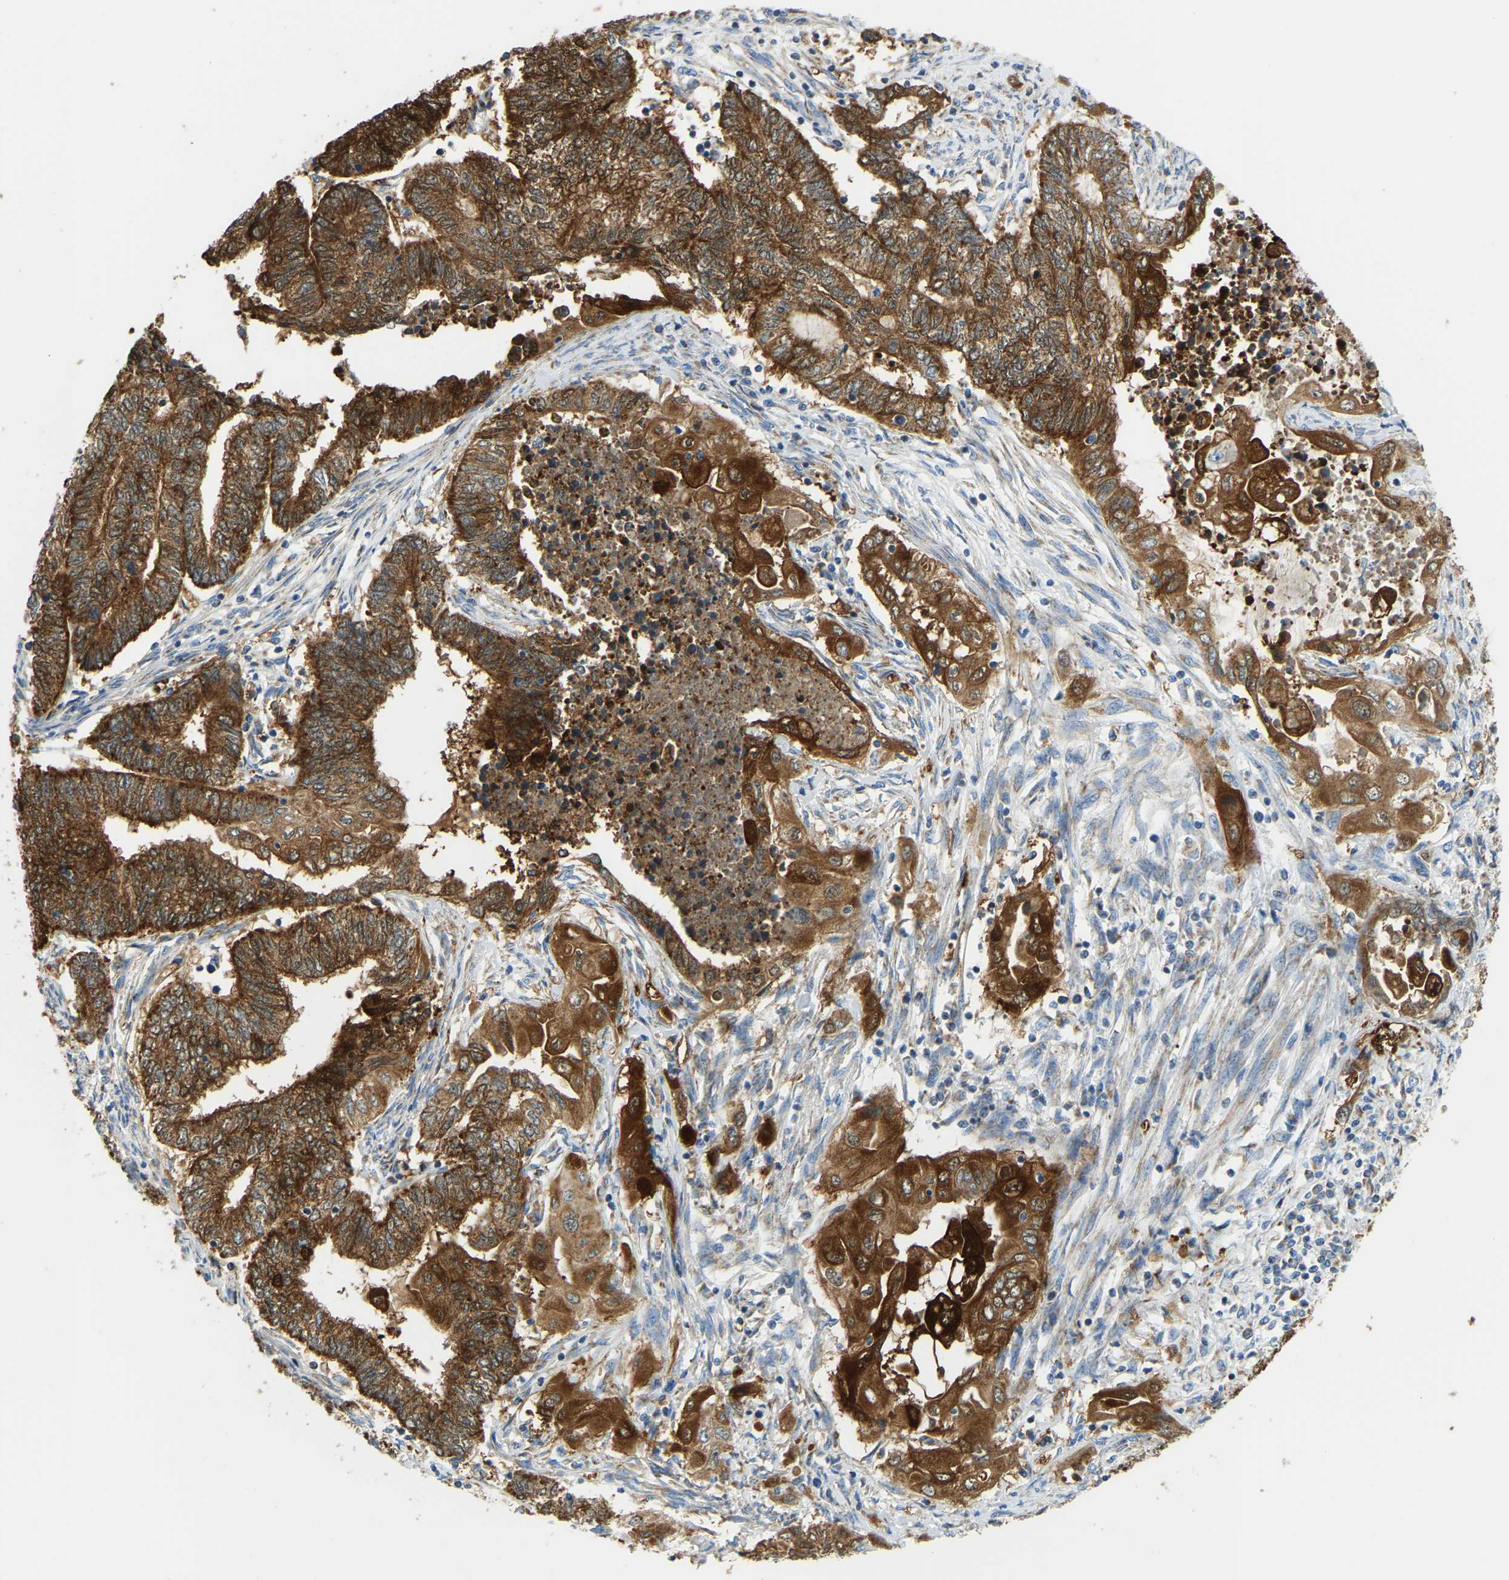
{"staining": {"intensity": "strong", "quantity": ">75%", "location": "cytoplasmic/membranous"}, "tissue": "endometrial cancer", "cell_type": "Tumor cells", "image_type": "cancer", "snomed": [{"axis": "morphology", "description": "Adenocarcinoma, NOS"}, {"axis": "topography", "description": "Uterus"}, {"axis": "topography", "description": "Endometrium"}], "caption": "About >75% of tumor cells in adenocarcinoma (endometrial) display strong cytoplasmic/membranous protein positivity as visualized by brown immunohistochemical staining.", "gene": "GDA", "patient": {"sex": "female", "age": 70}}